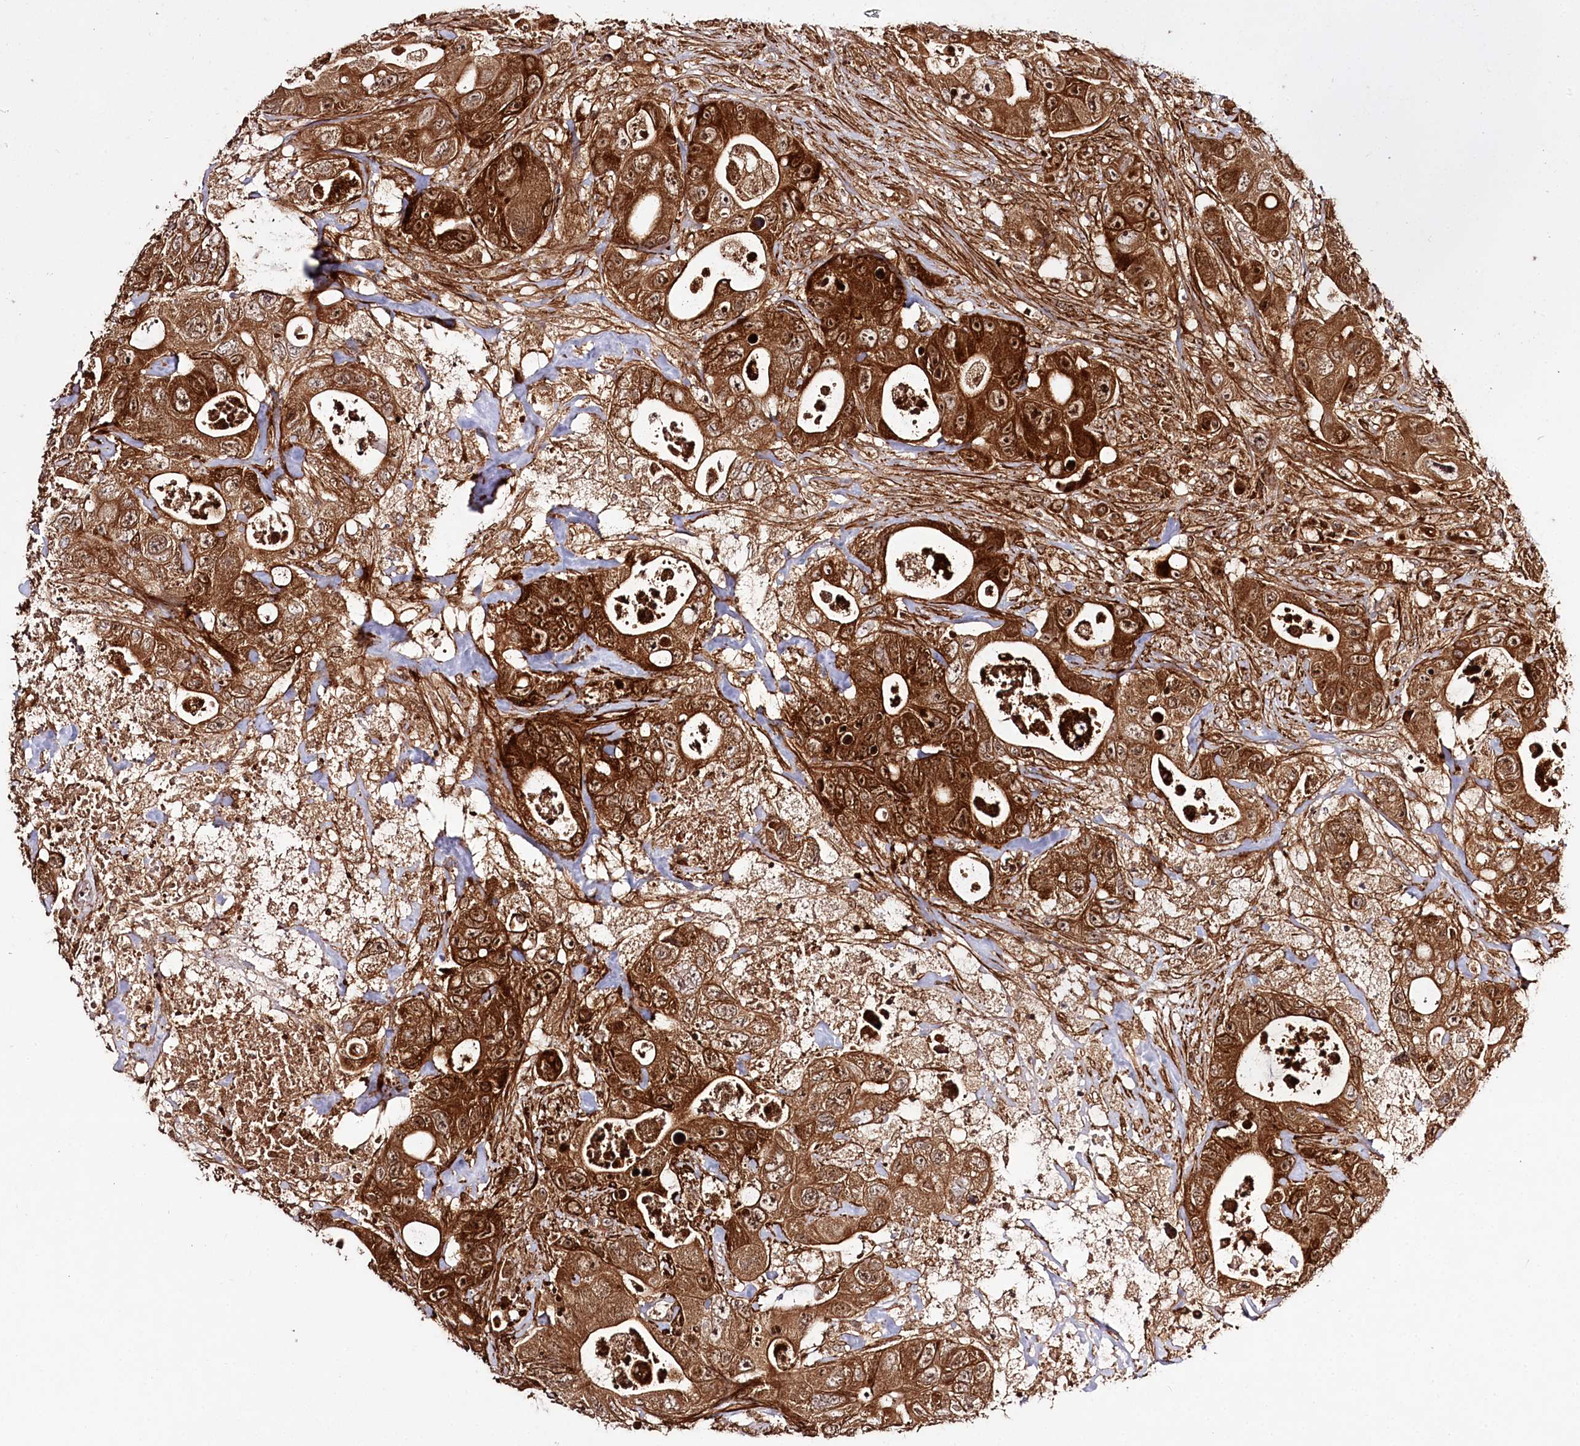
{"staining": {"intensity": "strong", "quantity": ">75%", "location": "cytoplasmic/membranous,nuclear"}, "tissue": "colorectal cancer", "cell_type": "Tumor cells", "image_type": "cancer", "snomed": [{"axis": "morphology", "description": "Adenocarcinoma, NOS"}, {"axis": "topography", "description": "Colon"}], "caption": "DAB immunohistochemical staining of colorectal cancer displays strong cytoplasmic/membranous and nuclear protein positivity in approximately >75% of tumor cells. Nuclei are stained in blue.", "gene": "REXO2", "patient": {"sex": "female", "age": 46}}